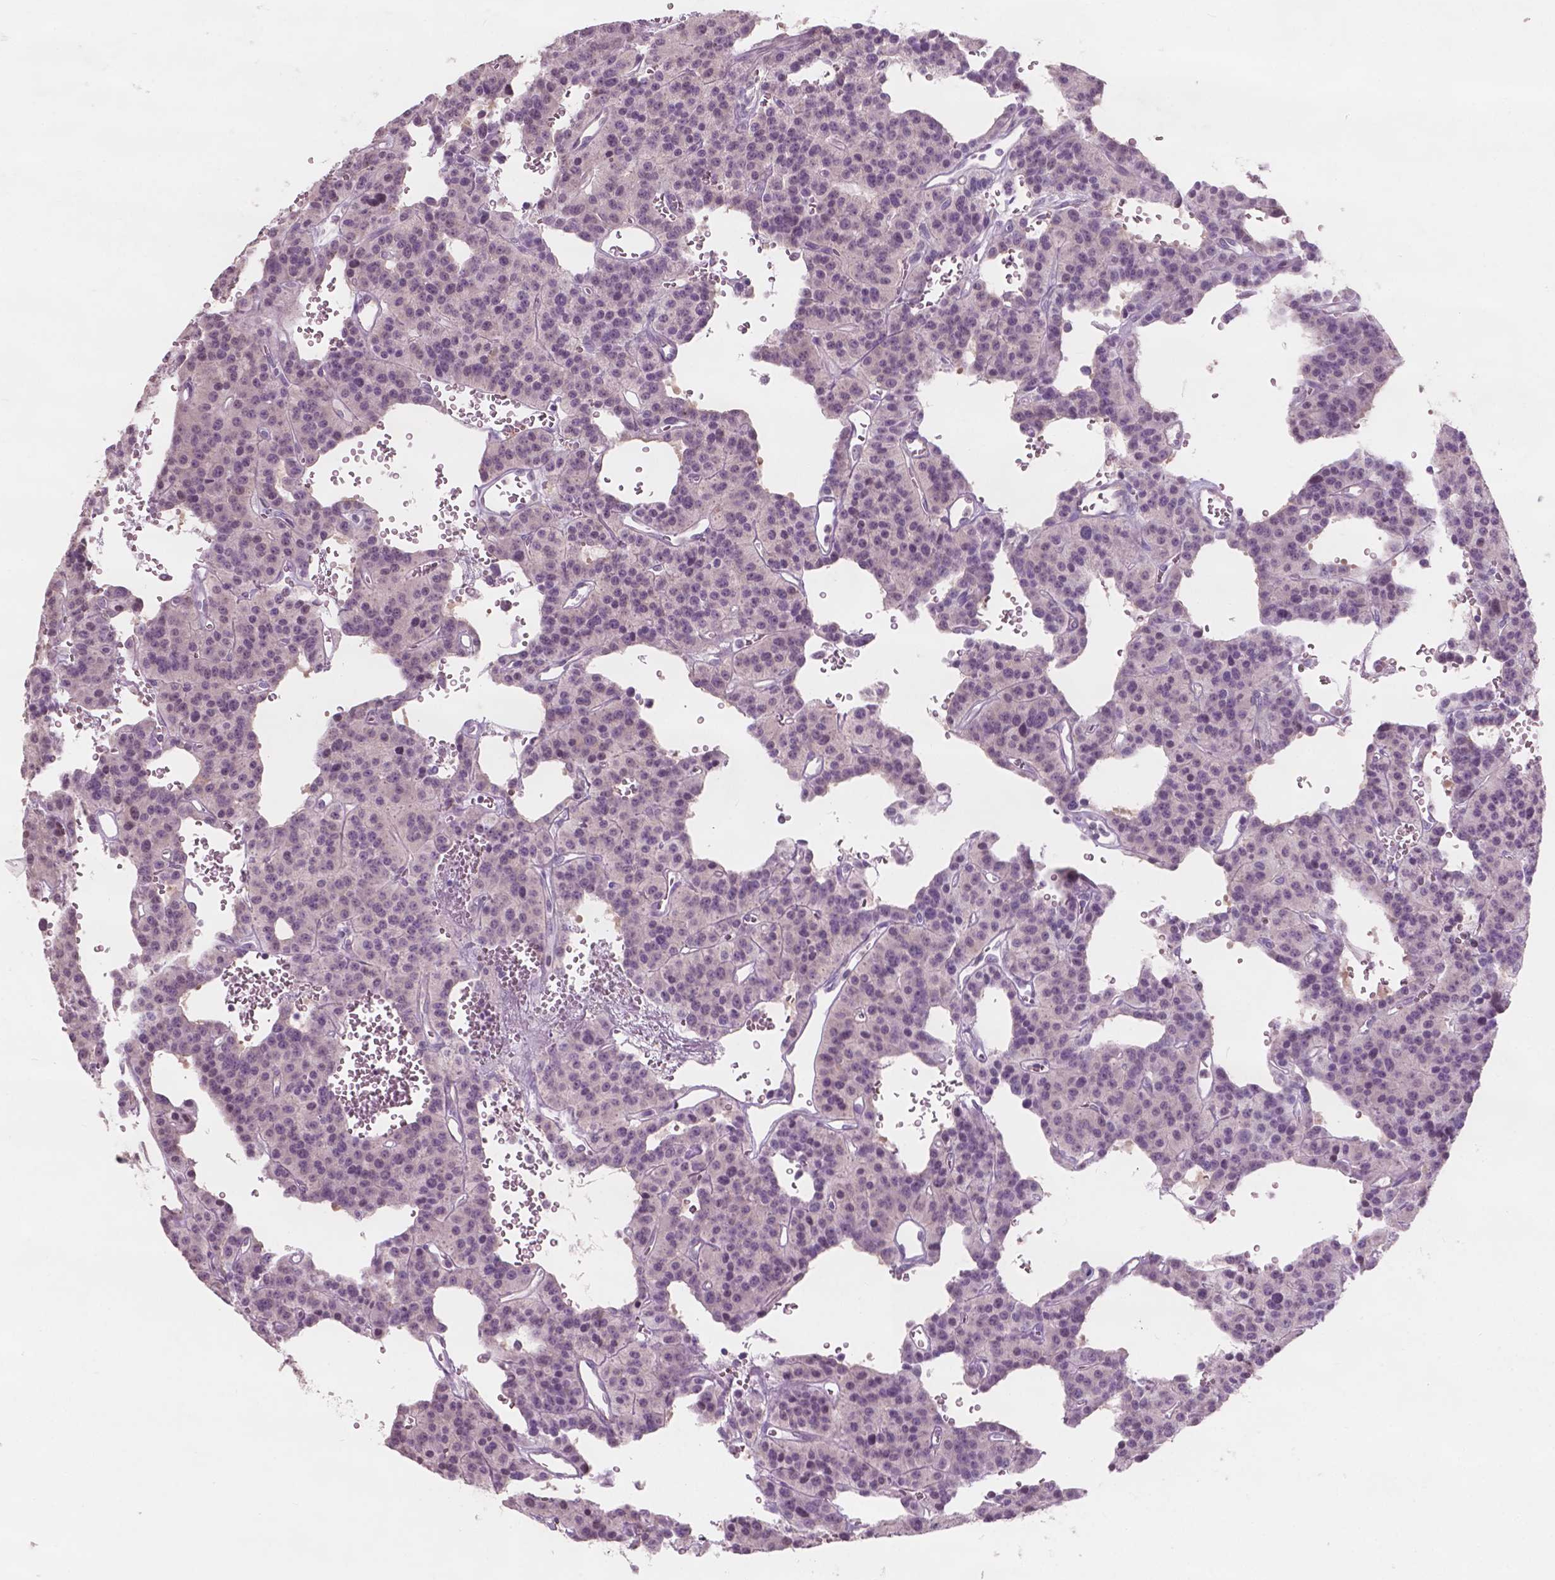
{"staining": {"intensity": "negative", "quantity": "none", "location": "none"}, "tissue": "carcinoid", "cell_type": "Tumor cells", "image_type": "cancer", "snomed": [{"axis": "morphology", "description": "Carcinoid, malignant, NOS"}, {"axis": "topography", "description": "Lung"}], "caption": "Immunohistochemical staining of human carcinoid demonstrates no significant staining in tumor cells.", "gene": "AWAT1", "patient": {"sex": "female", "age": 71}}